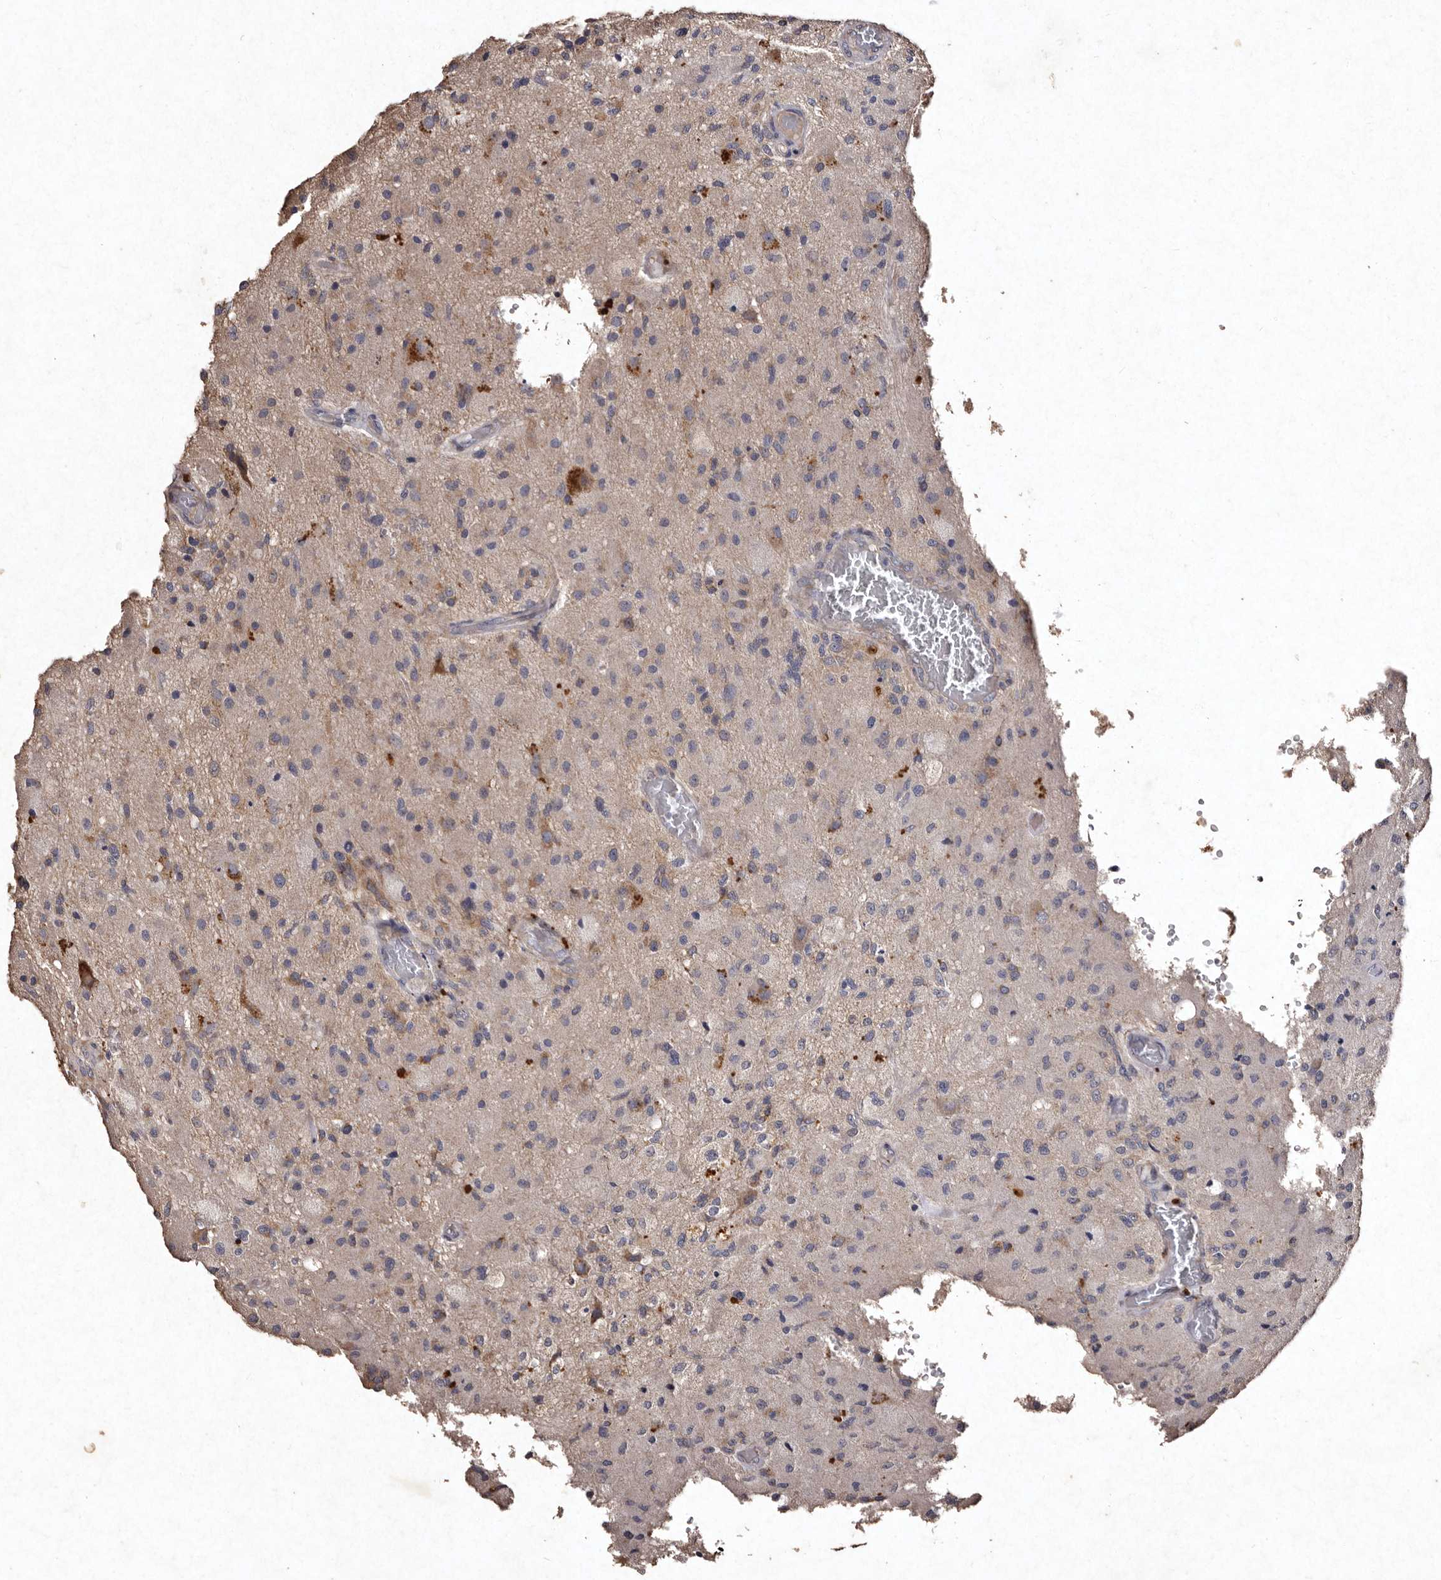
{"staining": {"intensity": "weak", "quantity": "<25%", "location": "cytoplasmic/membranous"}, "tissue": "glioma", "cell_type": "Tumor cells", "image_type": "cancer", "snomed": [{"axis": "morphology", "description": "Normal tissue, NOS"}, {"axis": "morphology", "description": "Glioma, malignant, High grade"}, {"axis": "topography", "description": "Cerebral cortex"}], "caption": "Immunohistochemistry (IHC) micrograph of human glioma stained for a protein (brown), which reveals no staining in tumor cells. The staining was performed using DAB to visualize the protein expression in brown, while the nuclei were stained in blue with hematoxylin (Magnification: 20x).", "gene": "TFB1M", "patient": {"sex": "male", "age": 77}}